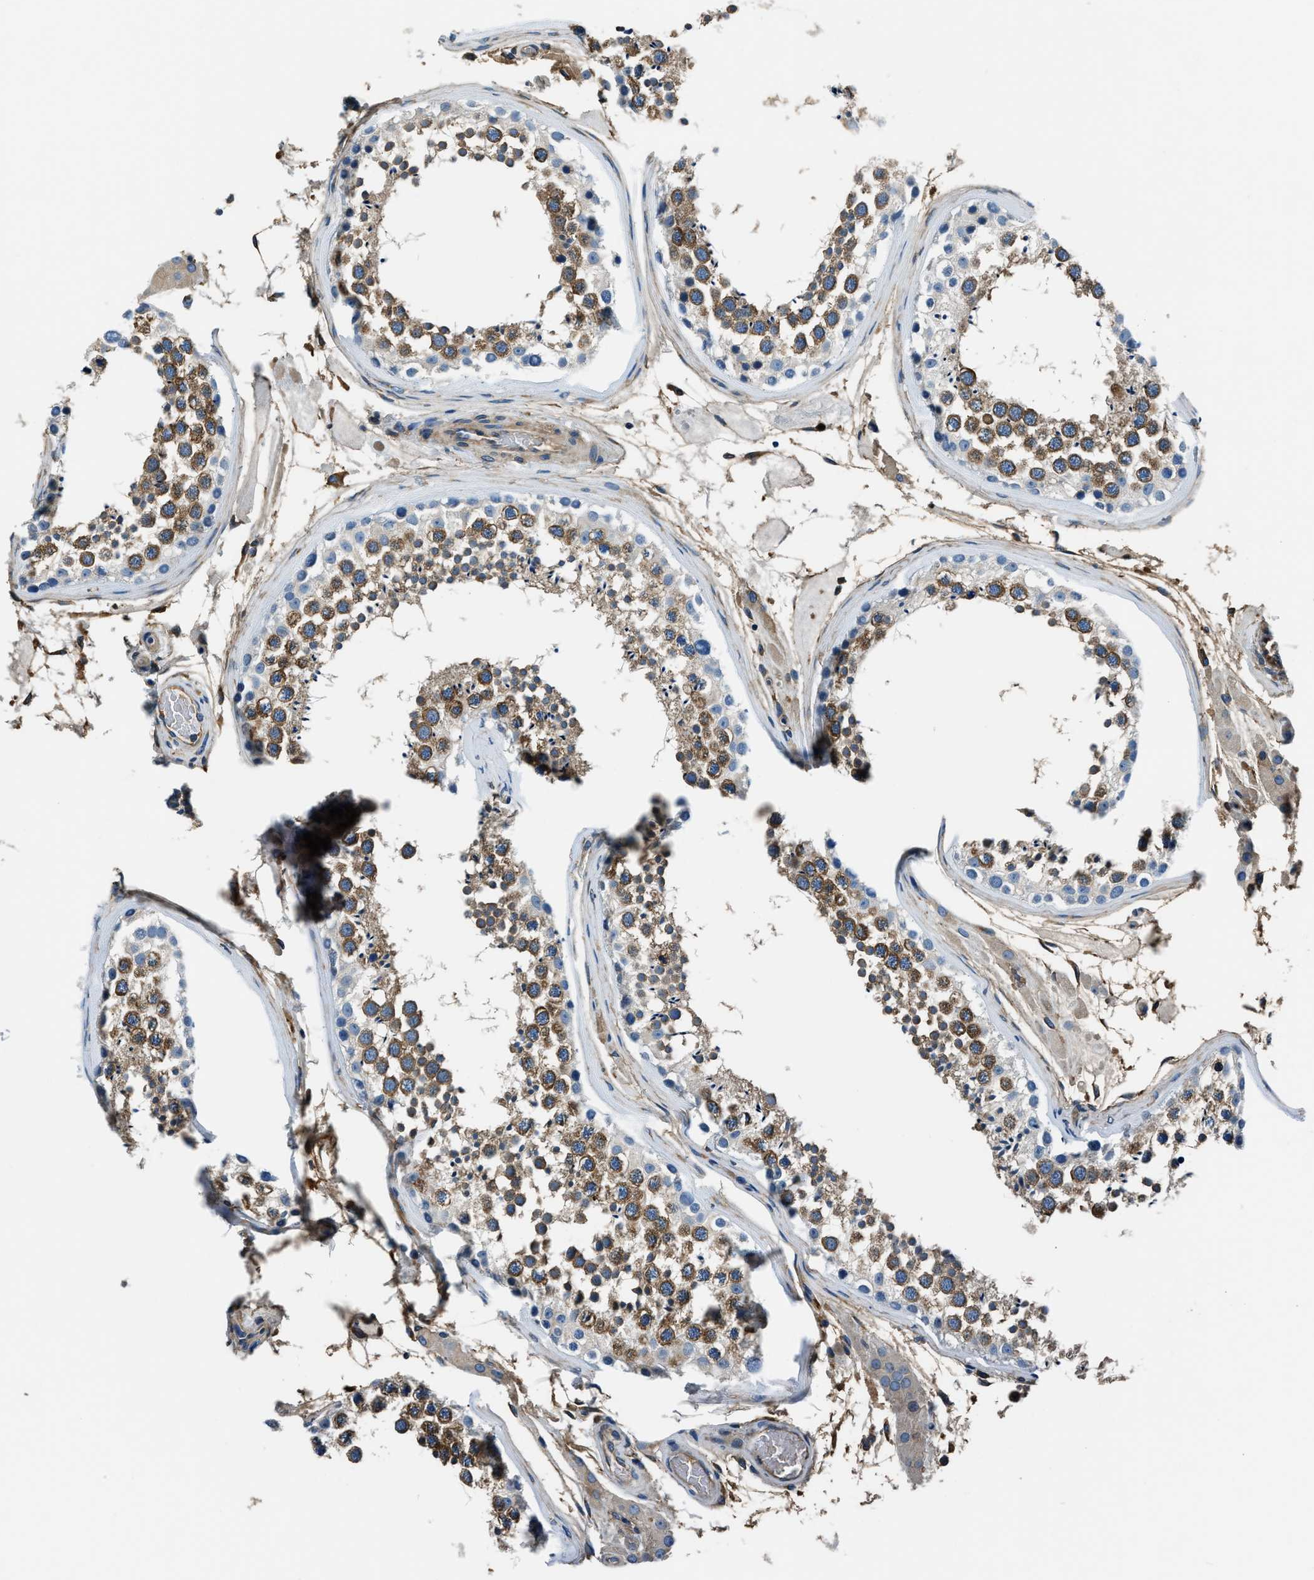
{"staining": {"intensity": "moderate", "quantity": ">75%", "location": "cytoplasmic/membranous"}, "tissue": "testis", "cell_type": "Cells in seminiferous ducts", "image_type": "normal", "snomed": [{"axis": "morphology", "description": "Normal tissue, NOS"}, {"axis": "topography", "description": "Testis"}], "caption": "The micrograph exhibits a brown stain indicating the presence of a protein in the cytoplasmic/membranous of cells in seminiferous ducts in testis. (Stains: DAB (3,3'-diaminobenzidine) in brown, nuclei in blue, Microscopy: brightfield microscopy at high magnification).", "gene": "EEA1", "patient": {"sex": "male", "age": 46}}